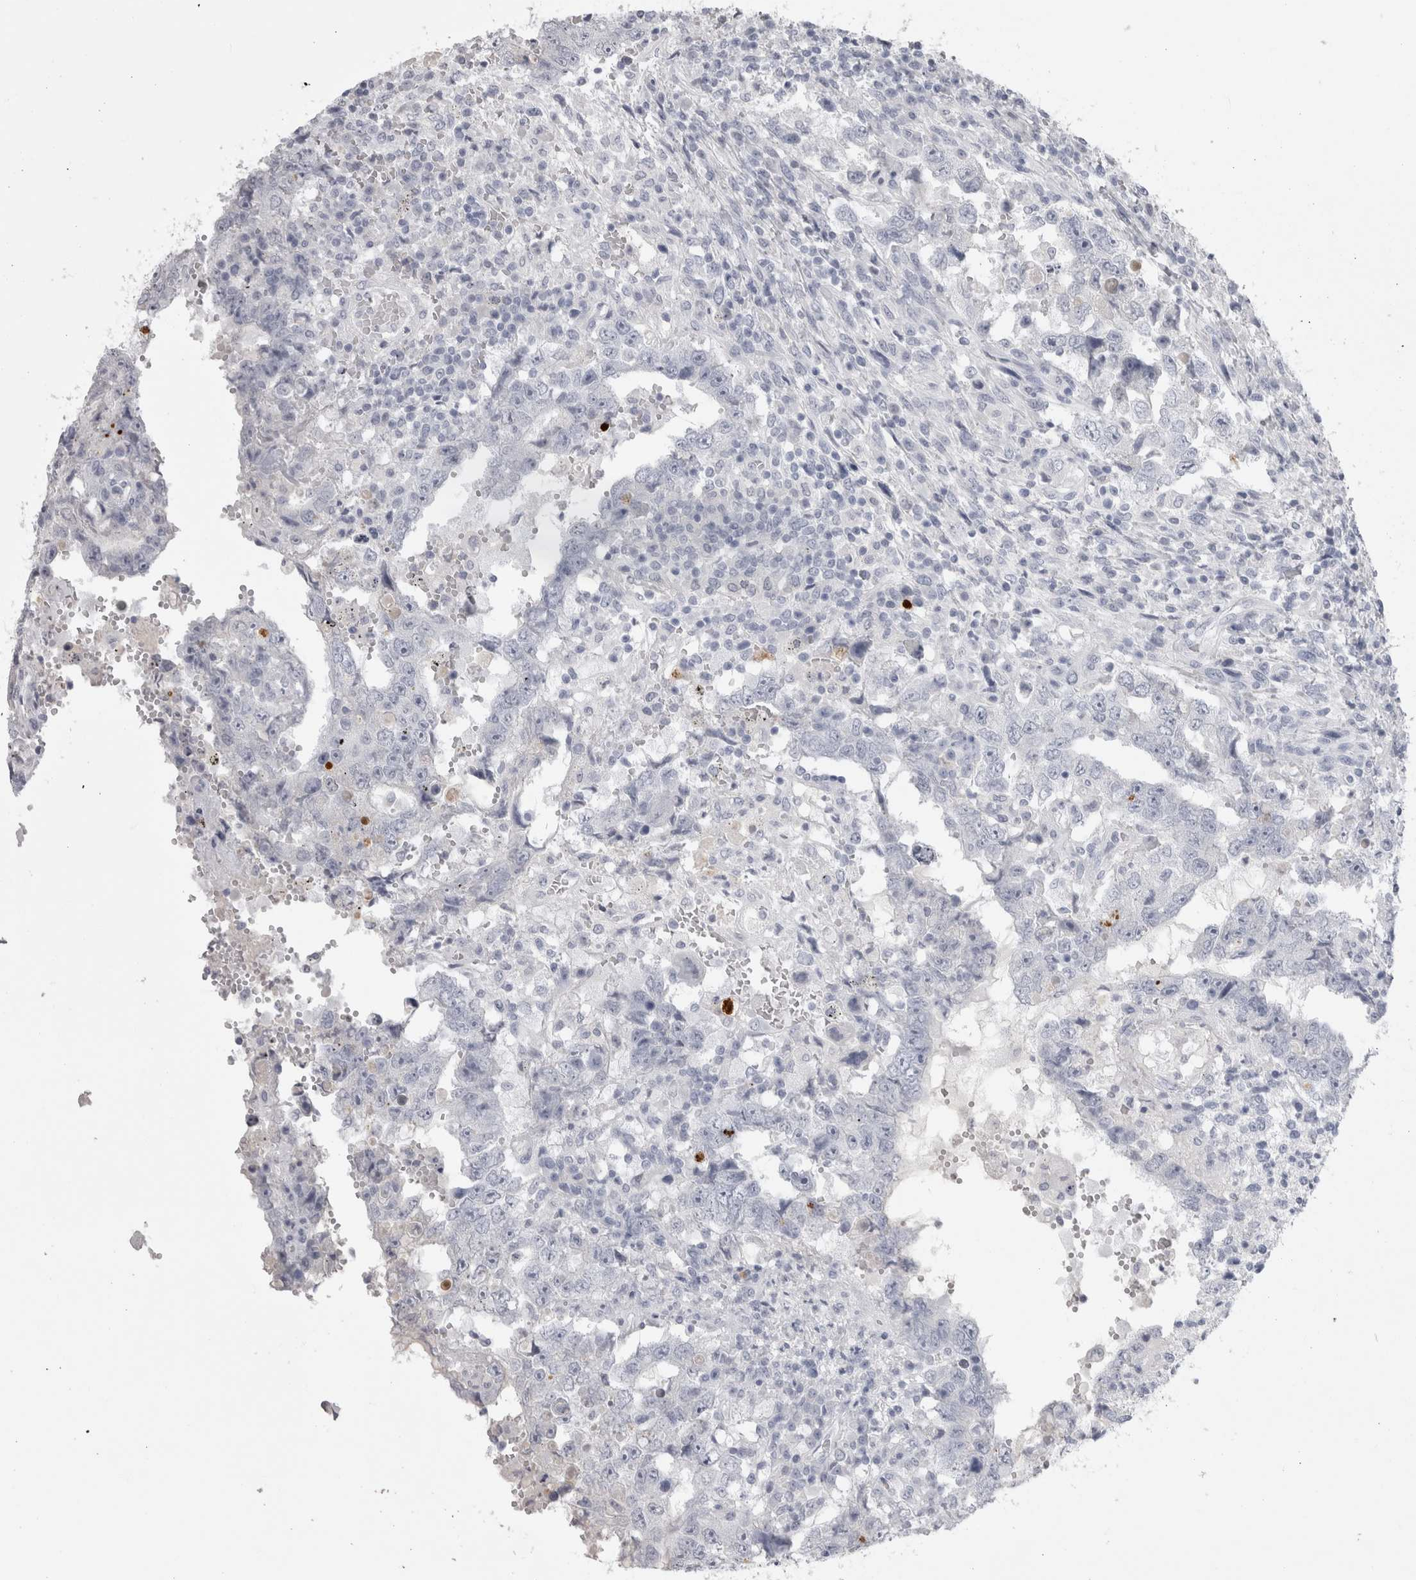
{"staining": {"intensity": "negative", "quantity": "none", "location": "none"}, "tissue": "testis cancer", "cell_type": "Tumor cells", "image_type": "cancer", "snomed": [{"axis": "morphology", "description": "Carcinoma, Embryonal, NOS"}, {"axis": "topography", "description": "Testis"}], "caption": "Testis cancer stained for a protein using immunohistochemistry (IHC) reveals no staining tumor cells.", "gene": "ADAM2", "patient": {"sex": "male", "age": 26}}